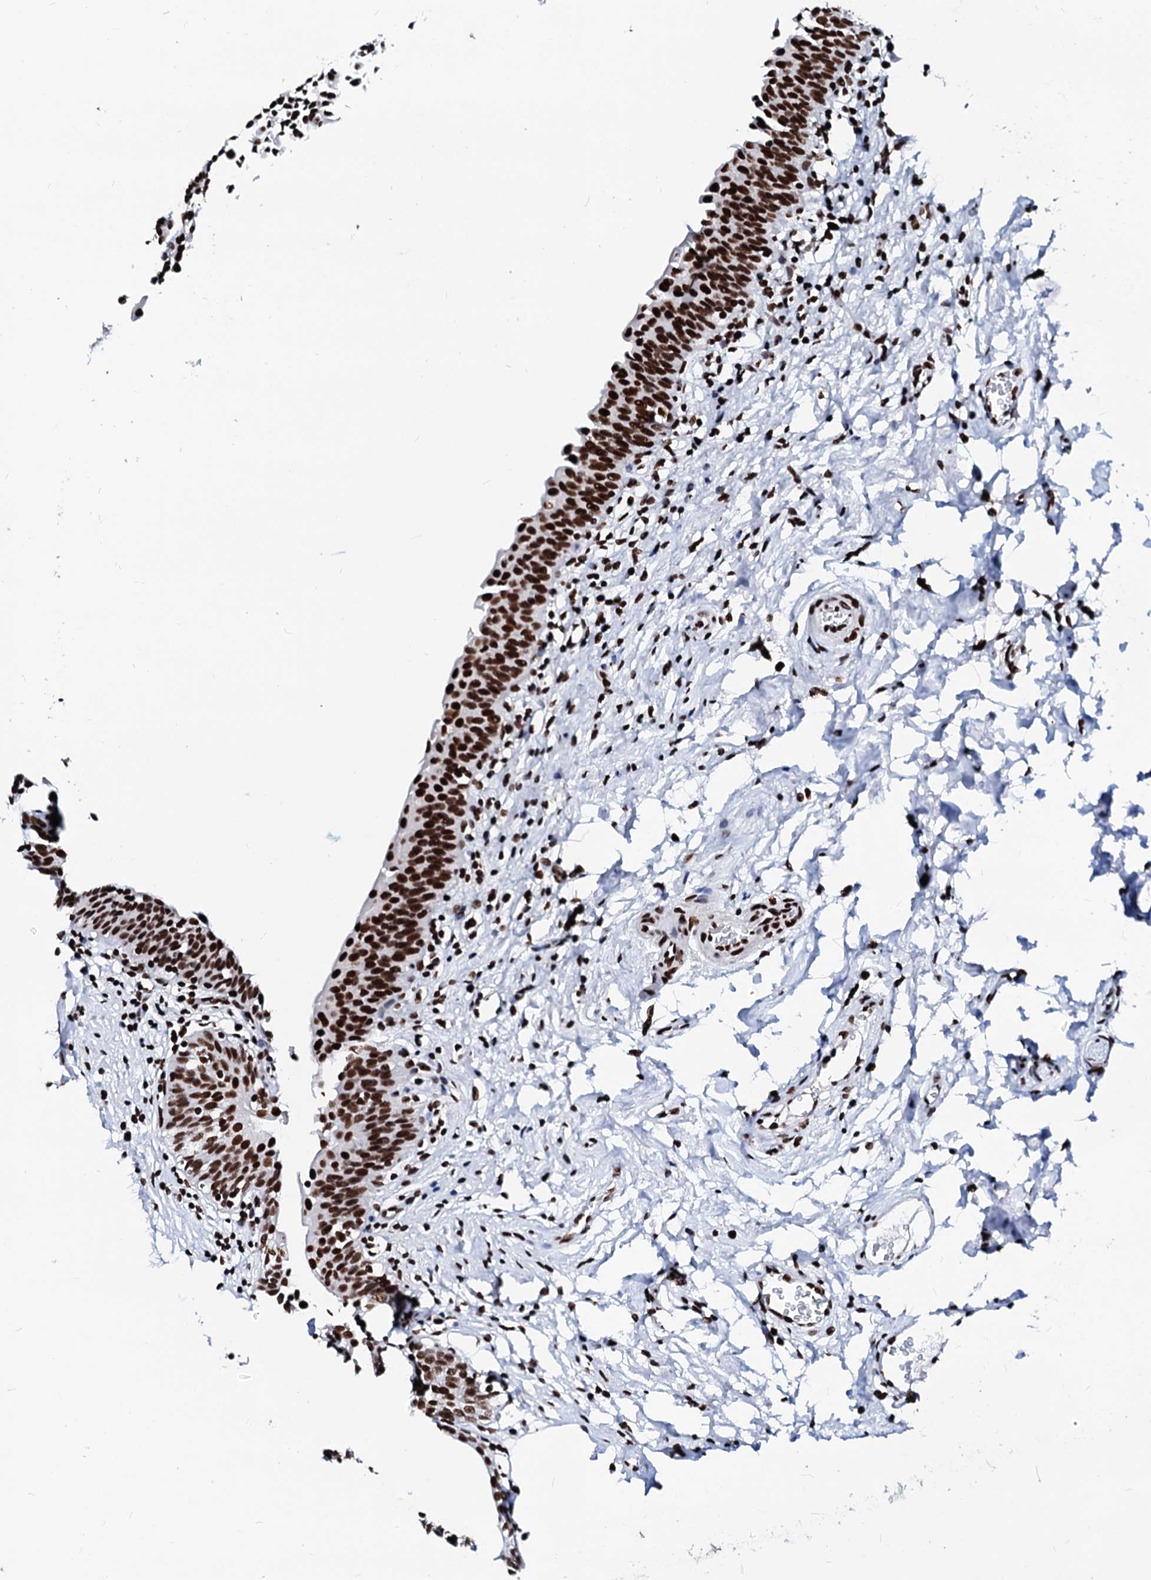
{"staining": {"intensity": "strong", "quantity": ">75%", "location": "nuclear"}, "tissue": "urinary bladder", "cell_type": "Urothelial cells", "image_type": "normal", "snomed": [{"axis": "morphology", "description": "Normal tissue, NOS"}, {"axis": "topography", "description": "Urinary bladder"}], "caption": "This micrograph demonstrates immunohistochemistry (IHC) staining of benign urinary bladder, with high strong nuclear staining in approximately >75% of urothelial cells.", "gene": "RALY", "patient": {"sex": "male", "age": 83}}